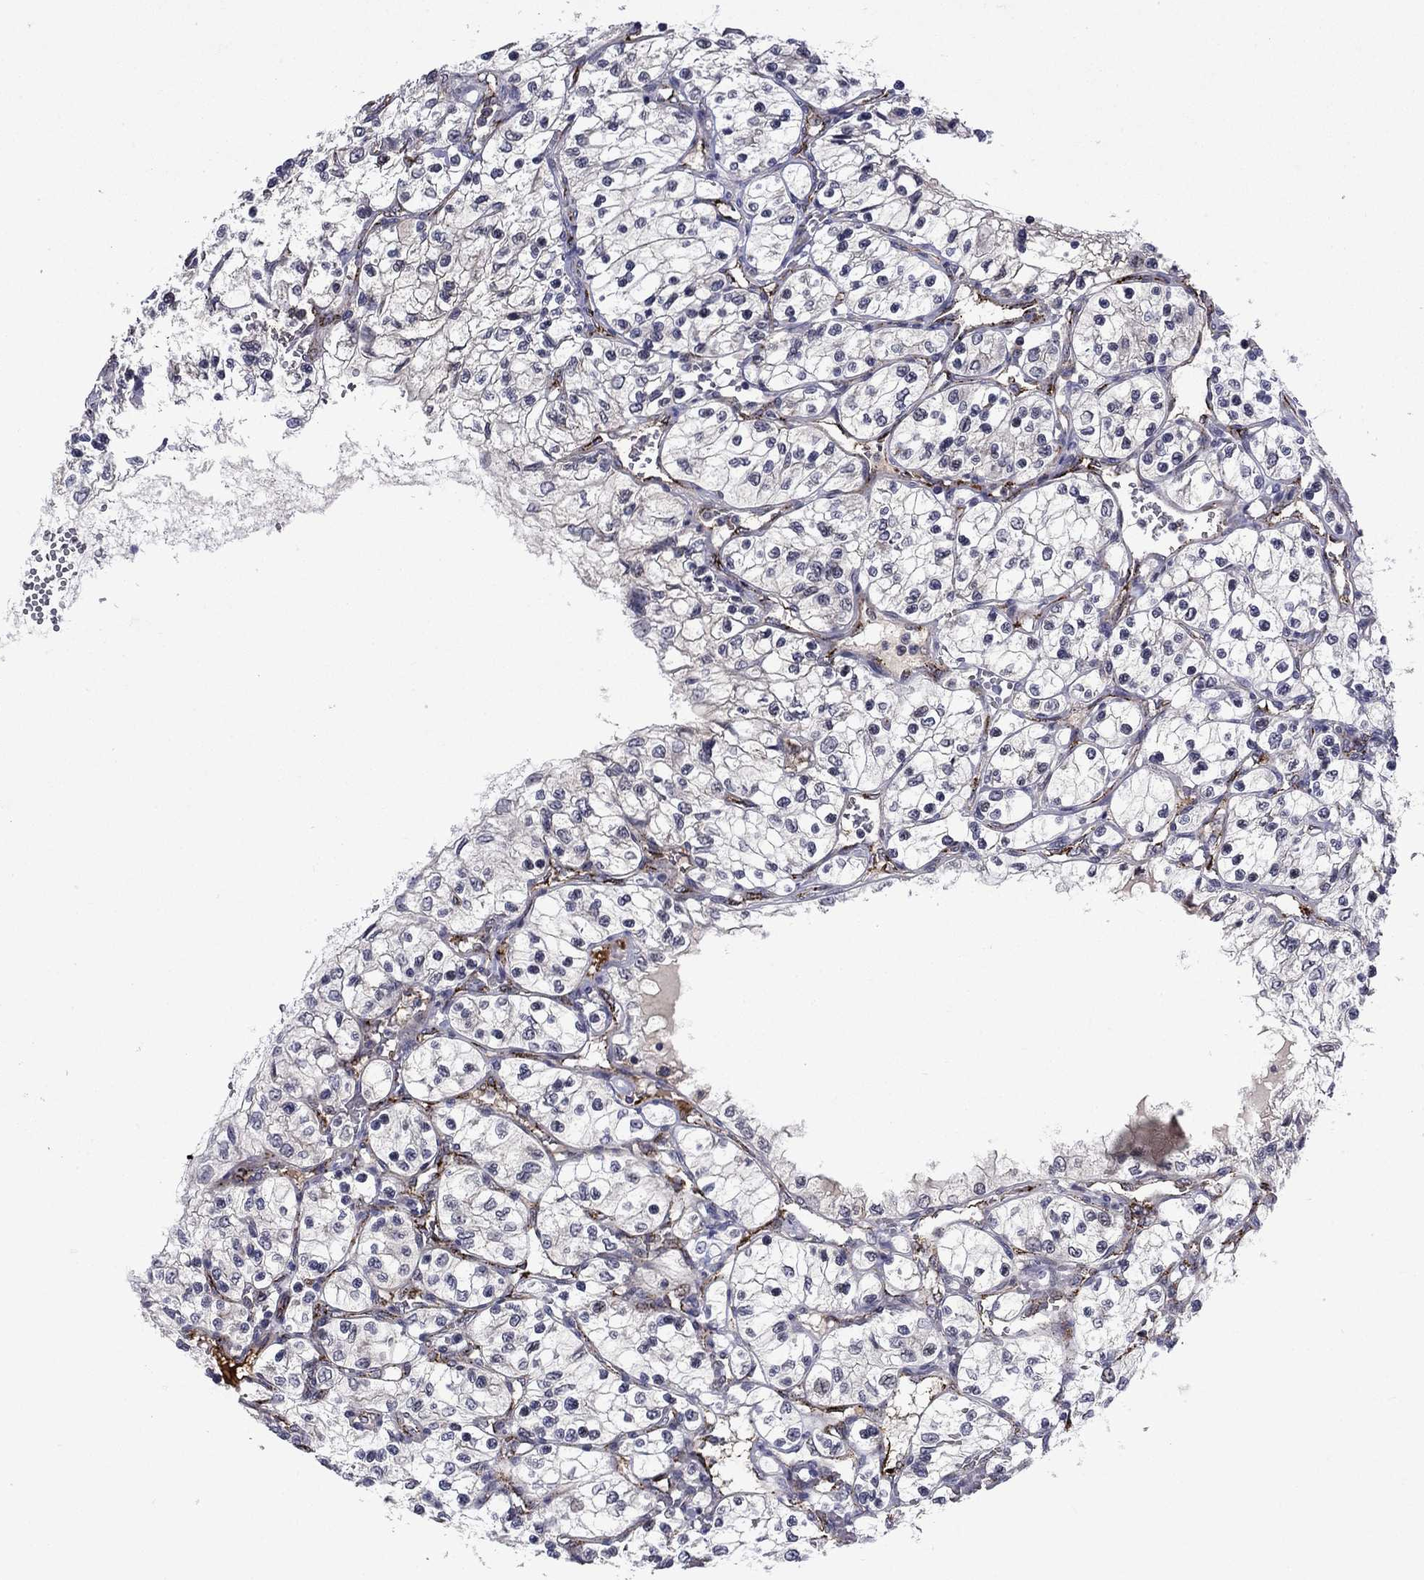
{"staining": {"intensity": "negative", "quantity": "none", "location": "none"}, "tissue": "renal cancer", "cell_type": "Tumor cells", "image_type": "cancer", "snomed": [{"axis": "morphology", "description": "Adenocarcinoma, NOS"}, {"axis": "topography", "description": "Kidney"}], "caption": "Histopathology image shows no protein staining in tumor cells of renal adenocarcinoma tissue. Nuclei are stained in blue.", "gene": "SLITRK1", "patient": {"sex": "female", "age": 69}}